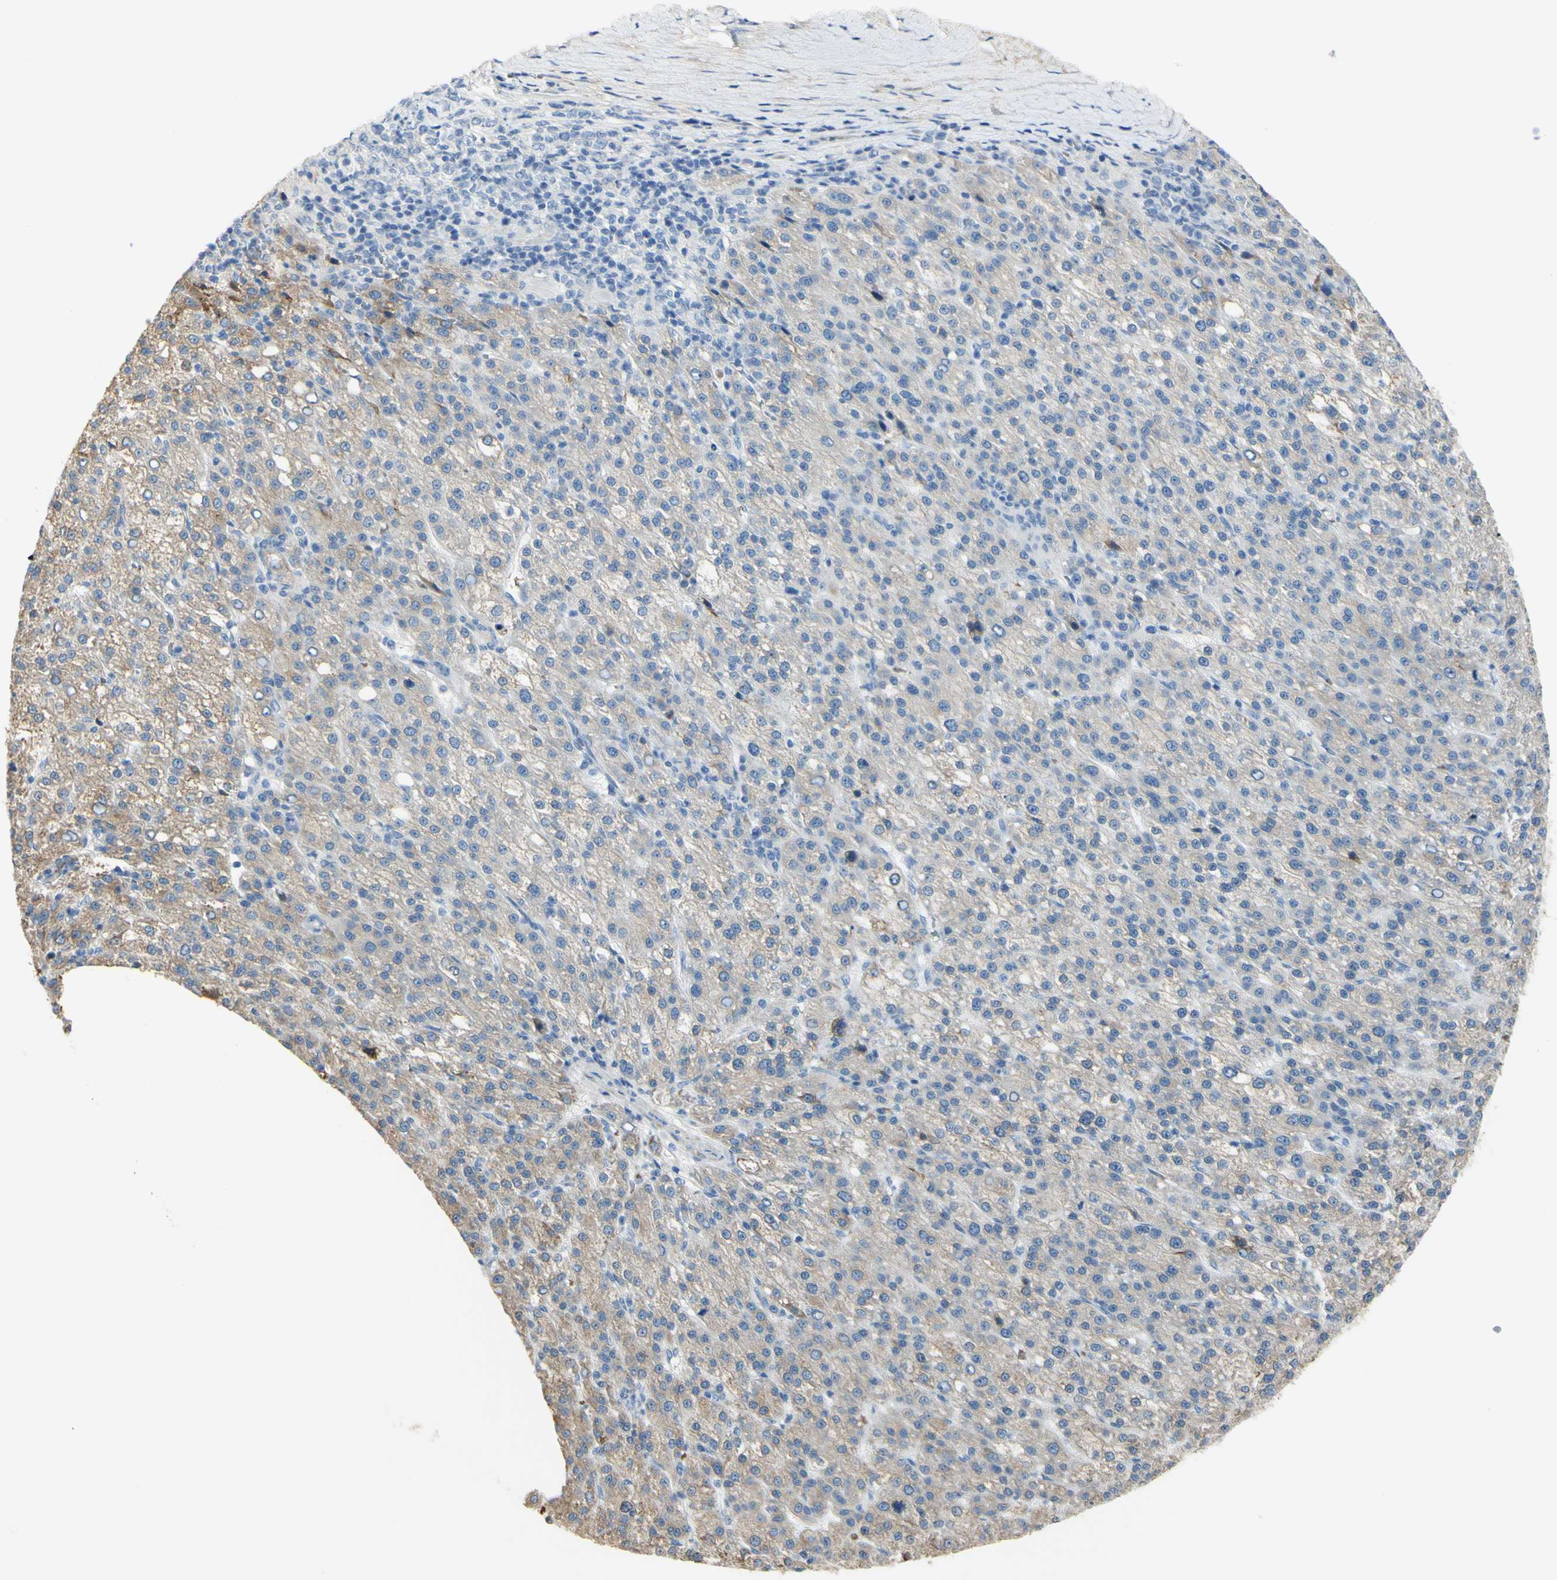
{"staining": {"intensity": "weak", "quantity": "25%-75%", "location": "cytoplasmic/membranous"}, "tissue": "liver cancer", "cell_type": "Tumor cells", "image_type": "cancer", "snomed": [{"axis": "morphology", "description": "Carcinoma, Hepatocellular, NOS"}, {"axis": "topography", "description": "Liver"}], "caption": "Protein analysis of liver hepatocellular carcinoma tissue reveals weak cytoplasmic/membranous expression in about 25%-75% of tumor cells. Ihc stains the protein in brown and the nuclei are stained blue.", "gene": "NCBP2L", "patient": {"sex": "female", "age": 58}}